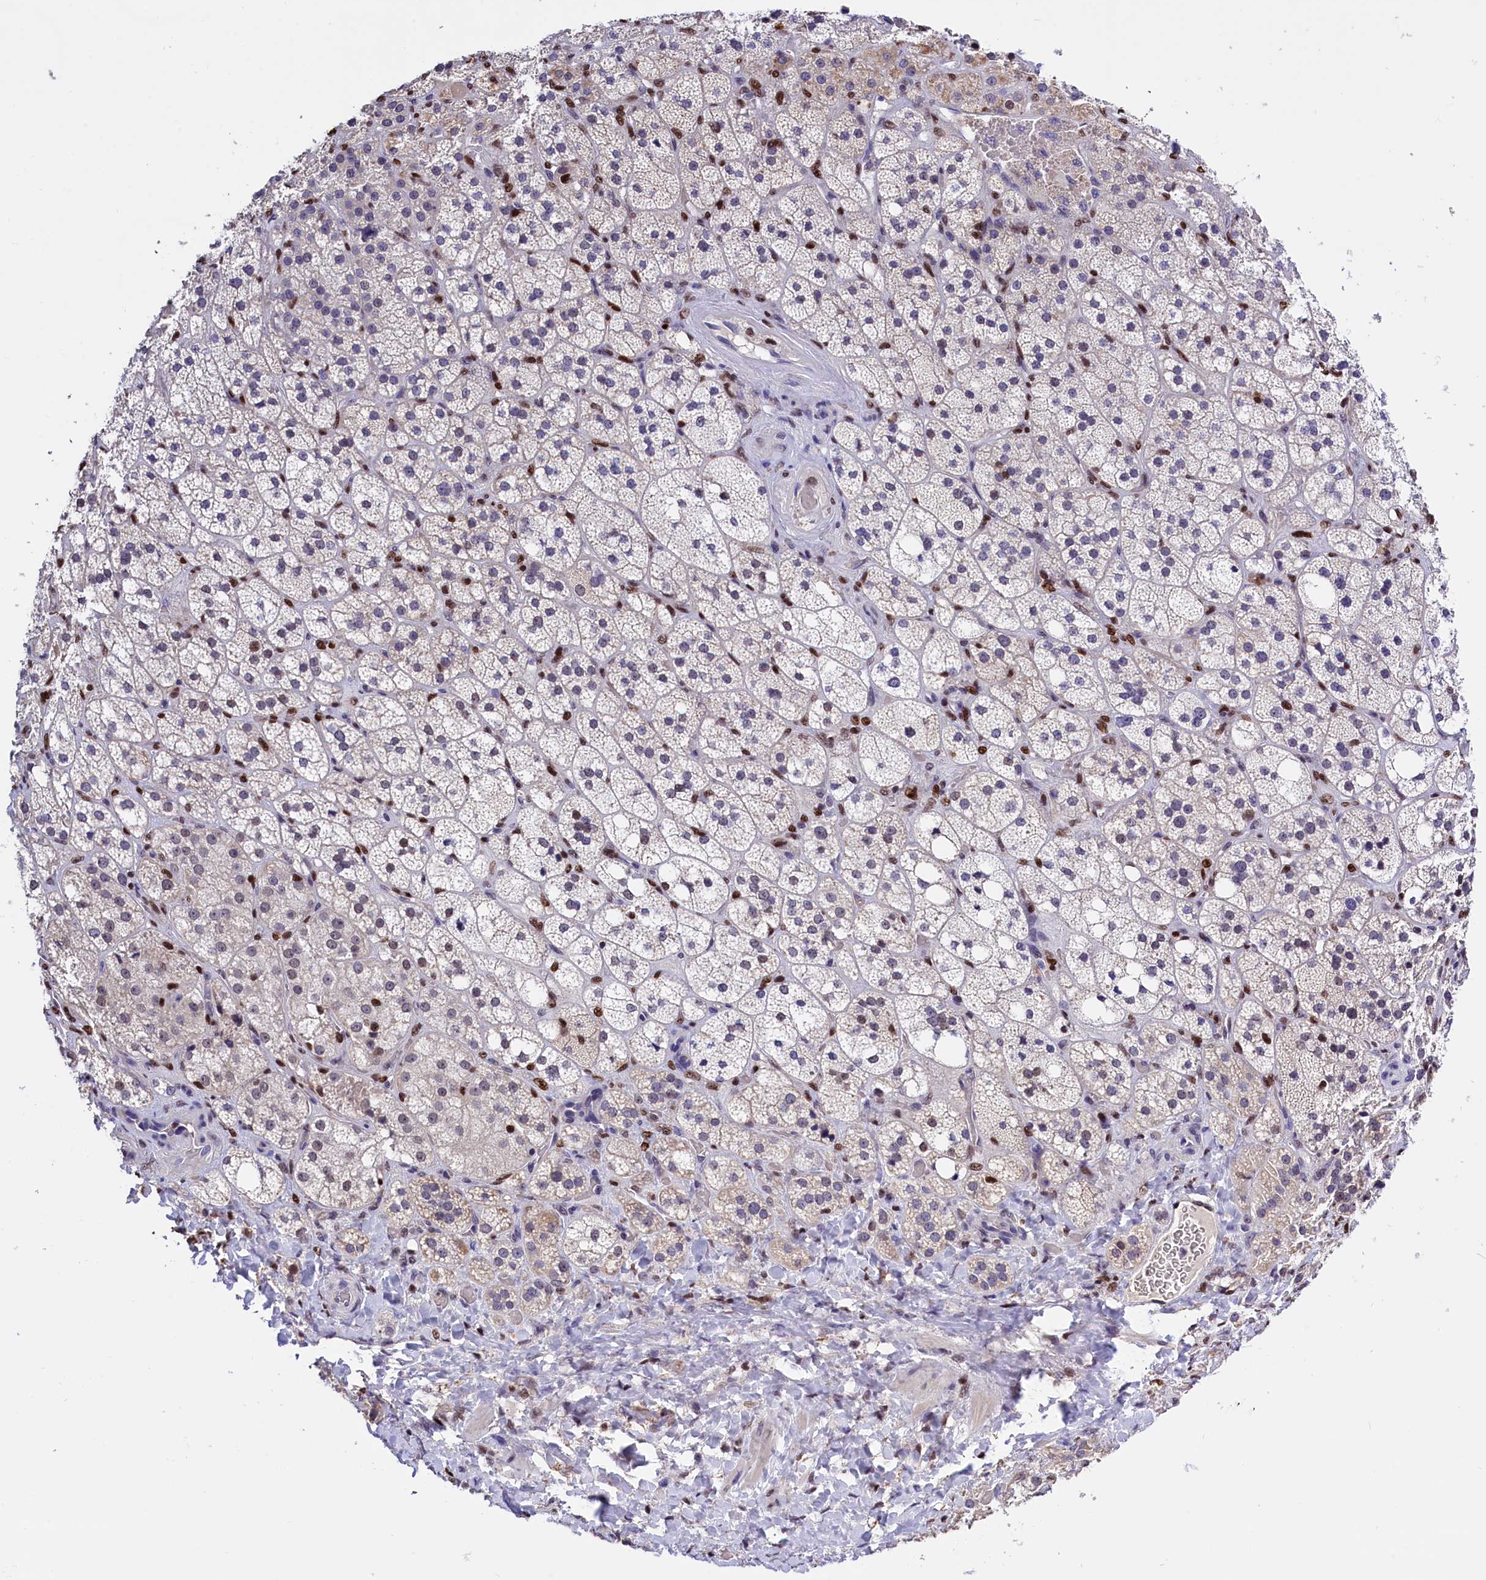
{"staining": {"intensity": "negative", "quantity": "none", "location": "none"}, "tissue": "adrenal gland", "cell_type": "Glandular cells", "image_type": "normal", "snomed": [{"axis": "morphology", "description": "Normal tissue, NOS"}, {"axis": "topography", "description": "Adrenal gland"}], "caption": "Immunohistochemical staining of unremarkable human adrenal gland reveals no significant expression in glandular cells.", "gene": "BTBD9", "patient": {"sex": "male", "age": 61}}